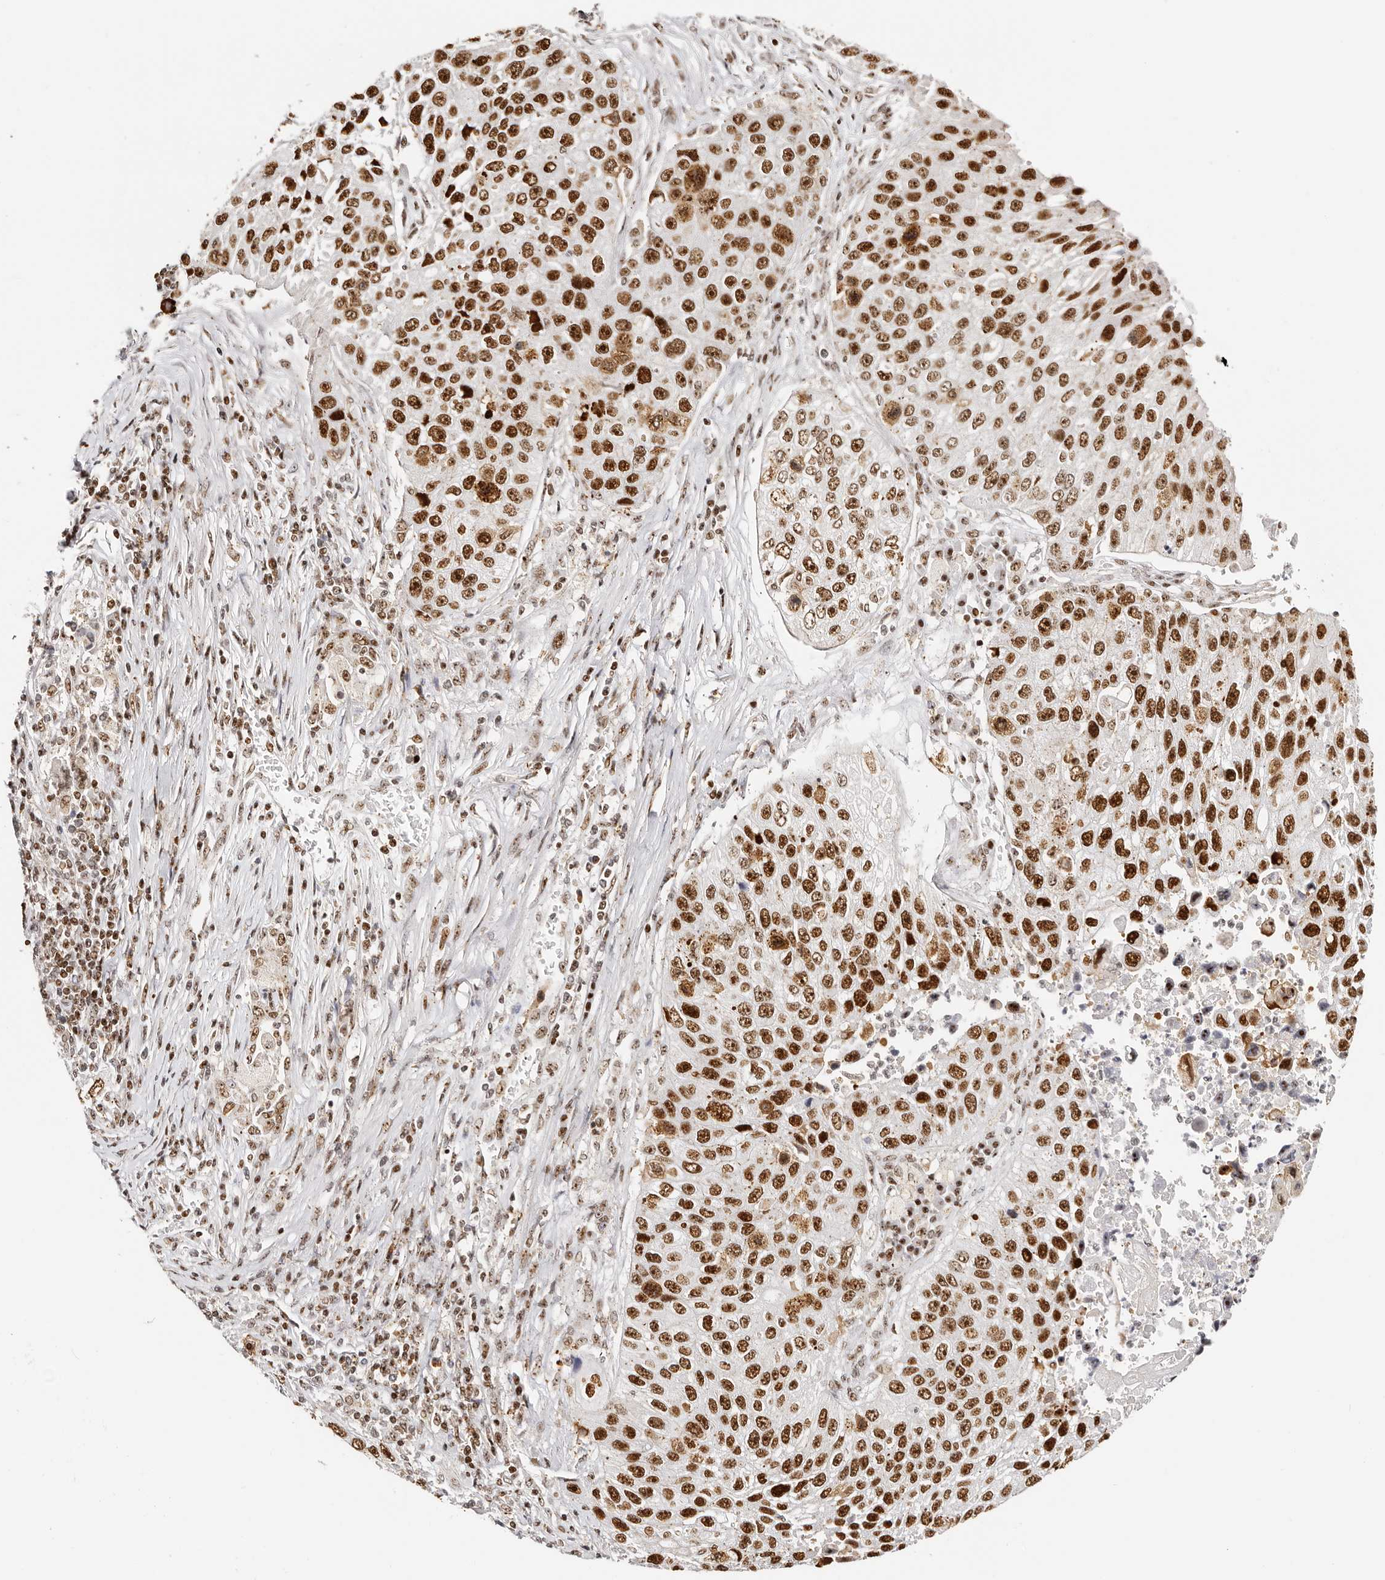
{"staining": {"intensity": "strong", "quantity": ">75%", "location": "nuclear"}, "tissue": "lung cancer", "cell_type": "Tumor cells", "image_type": "cancer", "snomed": [{"axis": "morphology", "description": "Squamous cell carcinoma, NOS"}, {"axis": "topography", "description": "Lung"}], "caption": "Lung squamous cell carcinoma tissue shows strong nuclear positivity in approximately >75% of tumor cells Immunohistochemistry (ihc) stains the protein in brown and the nuclei are stained blue.", "gene": "IQGAP3", "patient": {"sex": "male", "age": 61}}